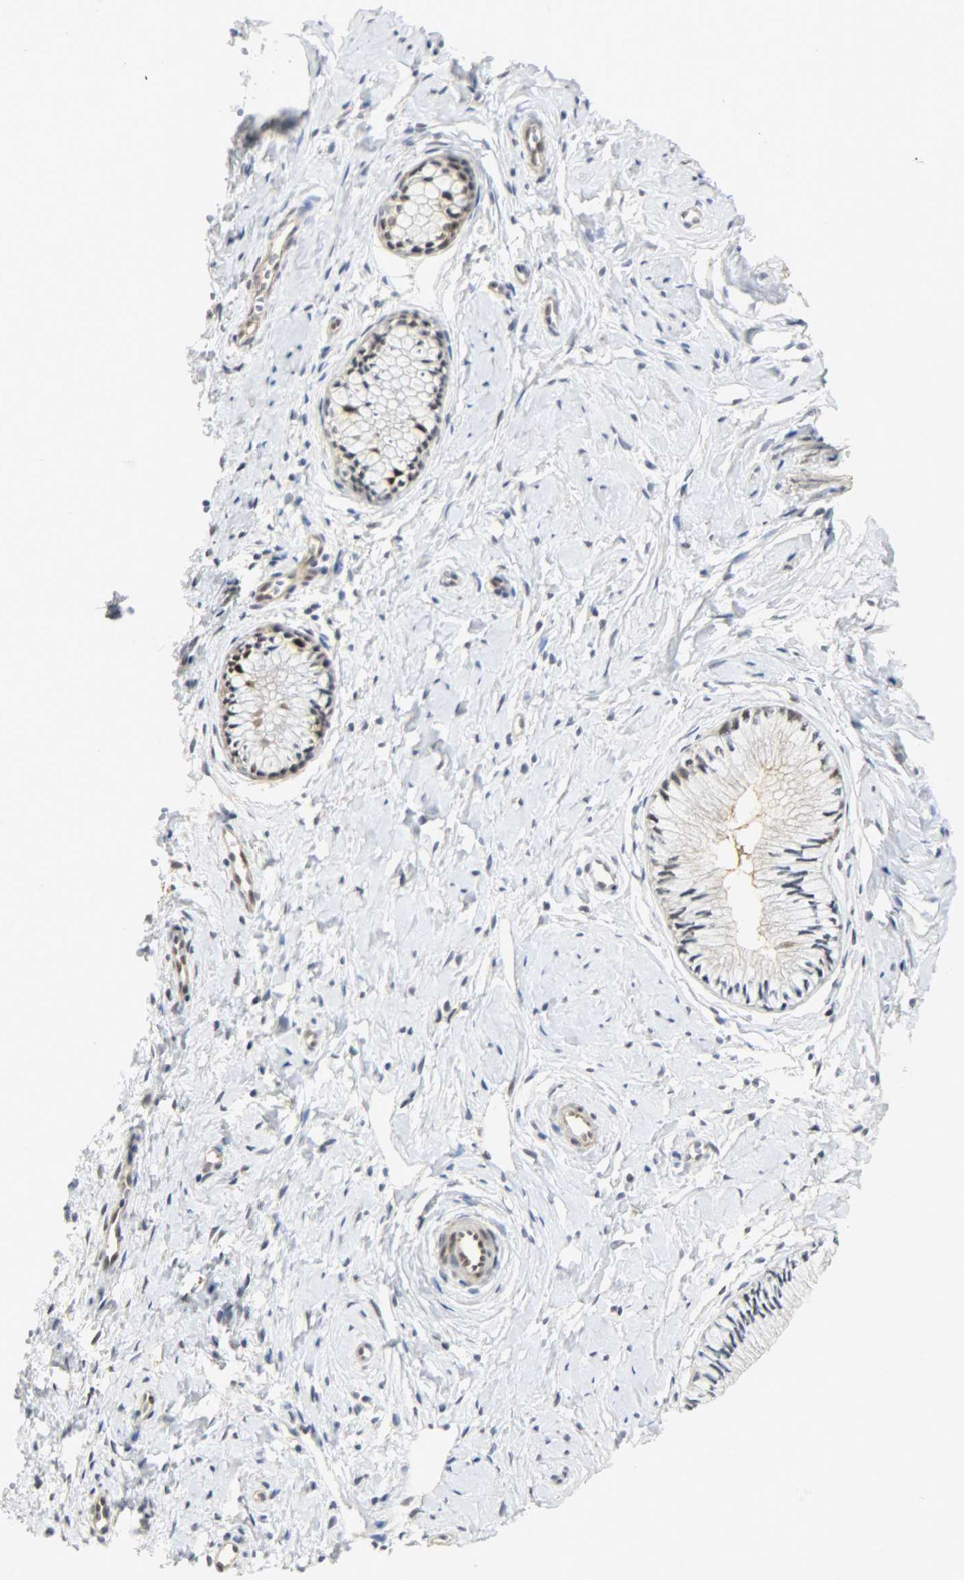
{"staining": {"intensity": "moderate", "quantity": ">75%", "location": "nuclear"}, "tissue": "cervix", "cell_type": "Glandular cells", "image_type": "normal", "snomed": [{"axis": "morphology", "description": "Normal tissue, NOS"}, {"axis": "topography", "description": "Cervix"}], "caption": "IHC (DAB) staining of benign cervix exhibits moderate nuclear protein expression in about >75% of glandular cells.", "gene": "NPEPL1", "patient": {"sex": "female", "age": 46}}